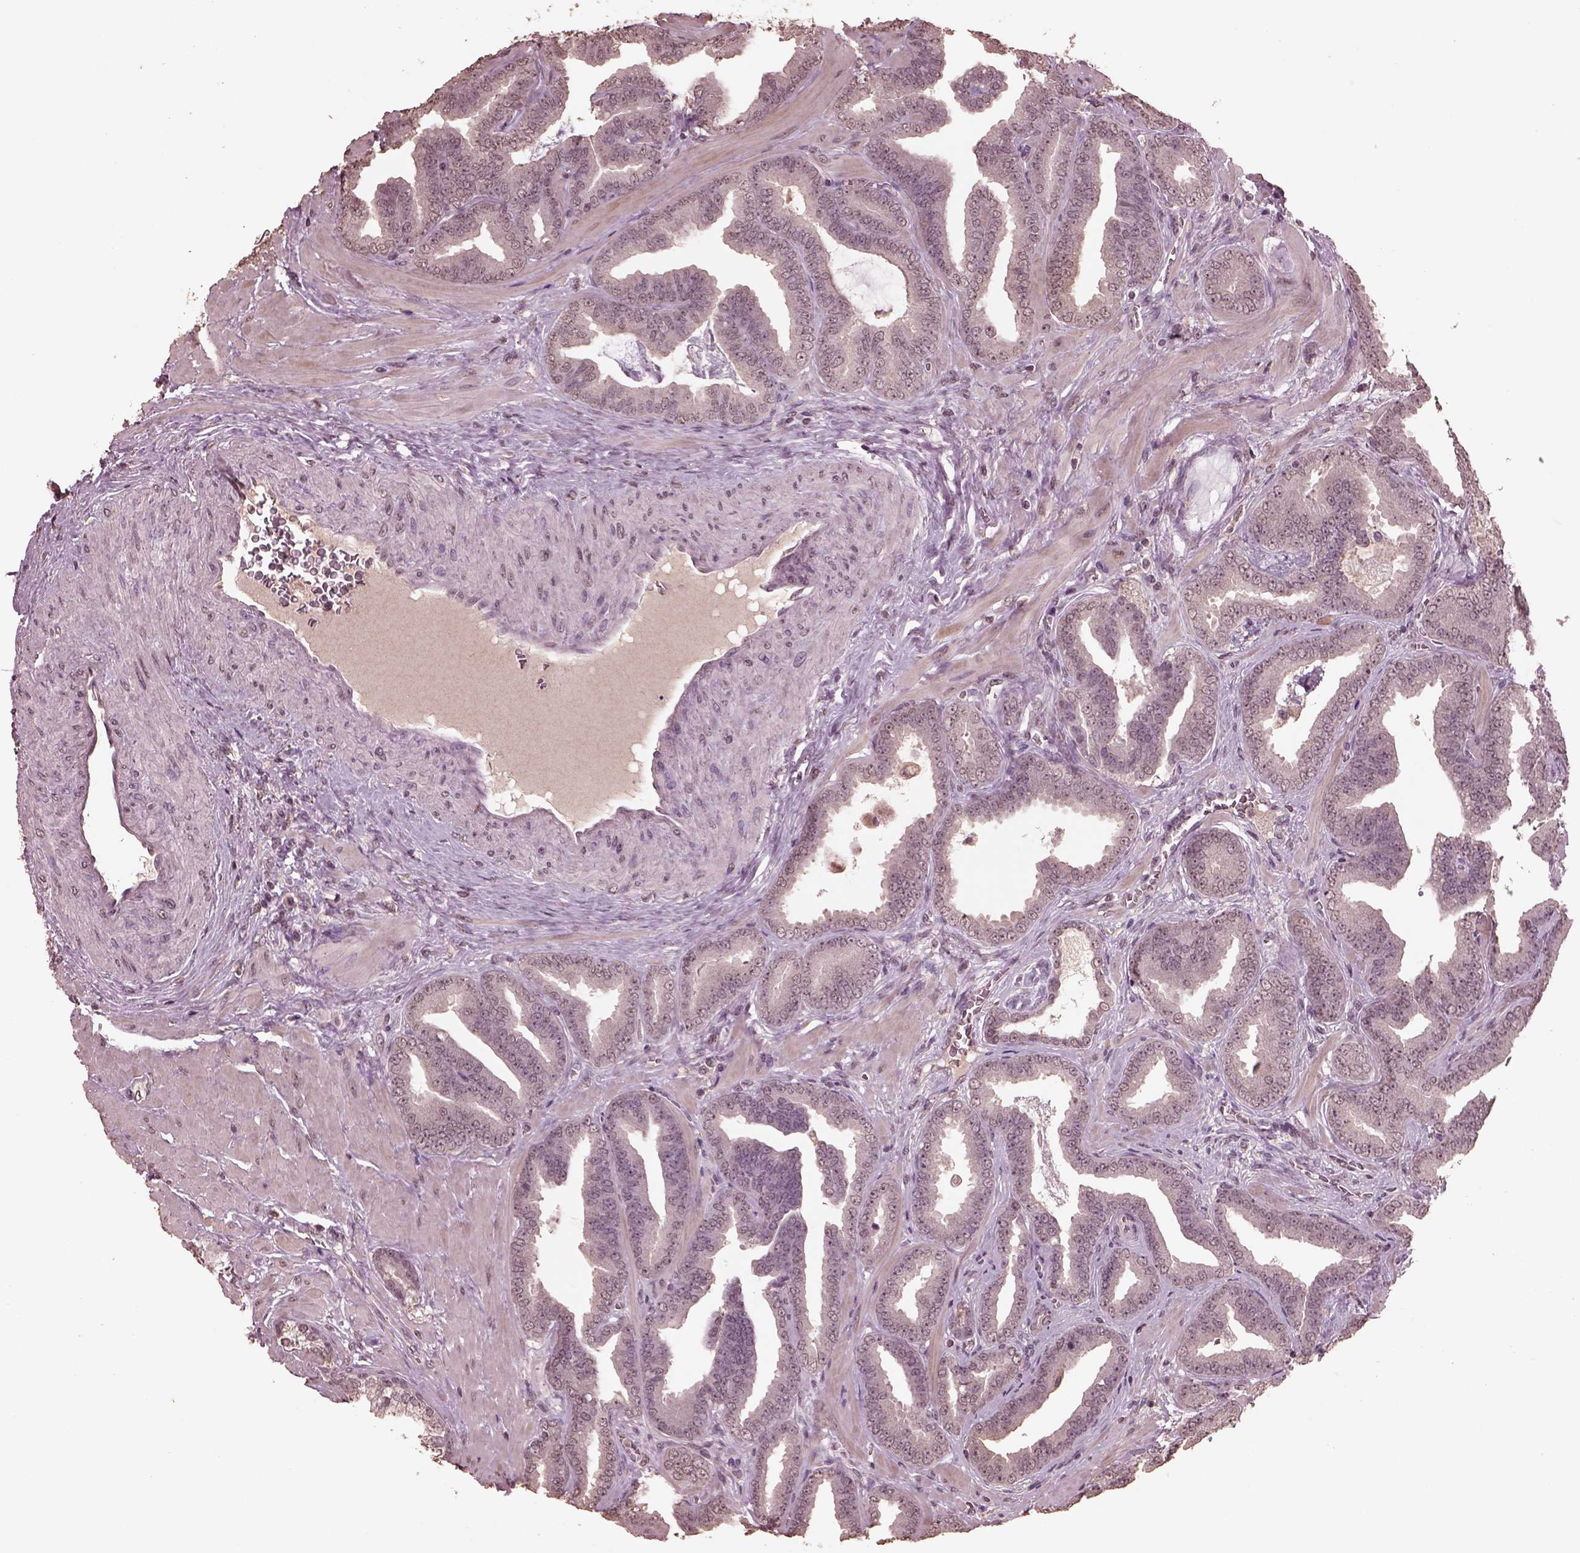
{"staining": {"intensity": "negative", "quantity": "none", "location": "none"}, "tissue": "prostate cancer", "cell_type": "Tumor cells", "image_type": "cancer", "snomed": [{"axis": "morphology", "description": "Adenocarcinoma, Low grade"}, {"axis": "topography", "description": "Prostate"}], "caption": "Immunohistochemistry of prostate low-grade adenocarcinoma reveals no staining in tumor cells.", "gene": "CPT1C", "patient": {"sex": "male", "age": 63}}